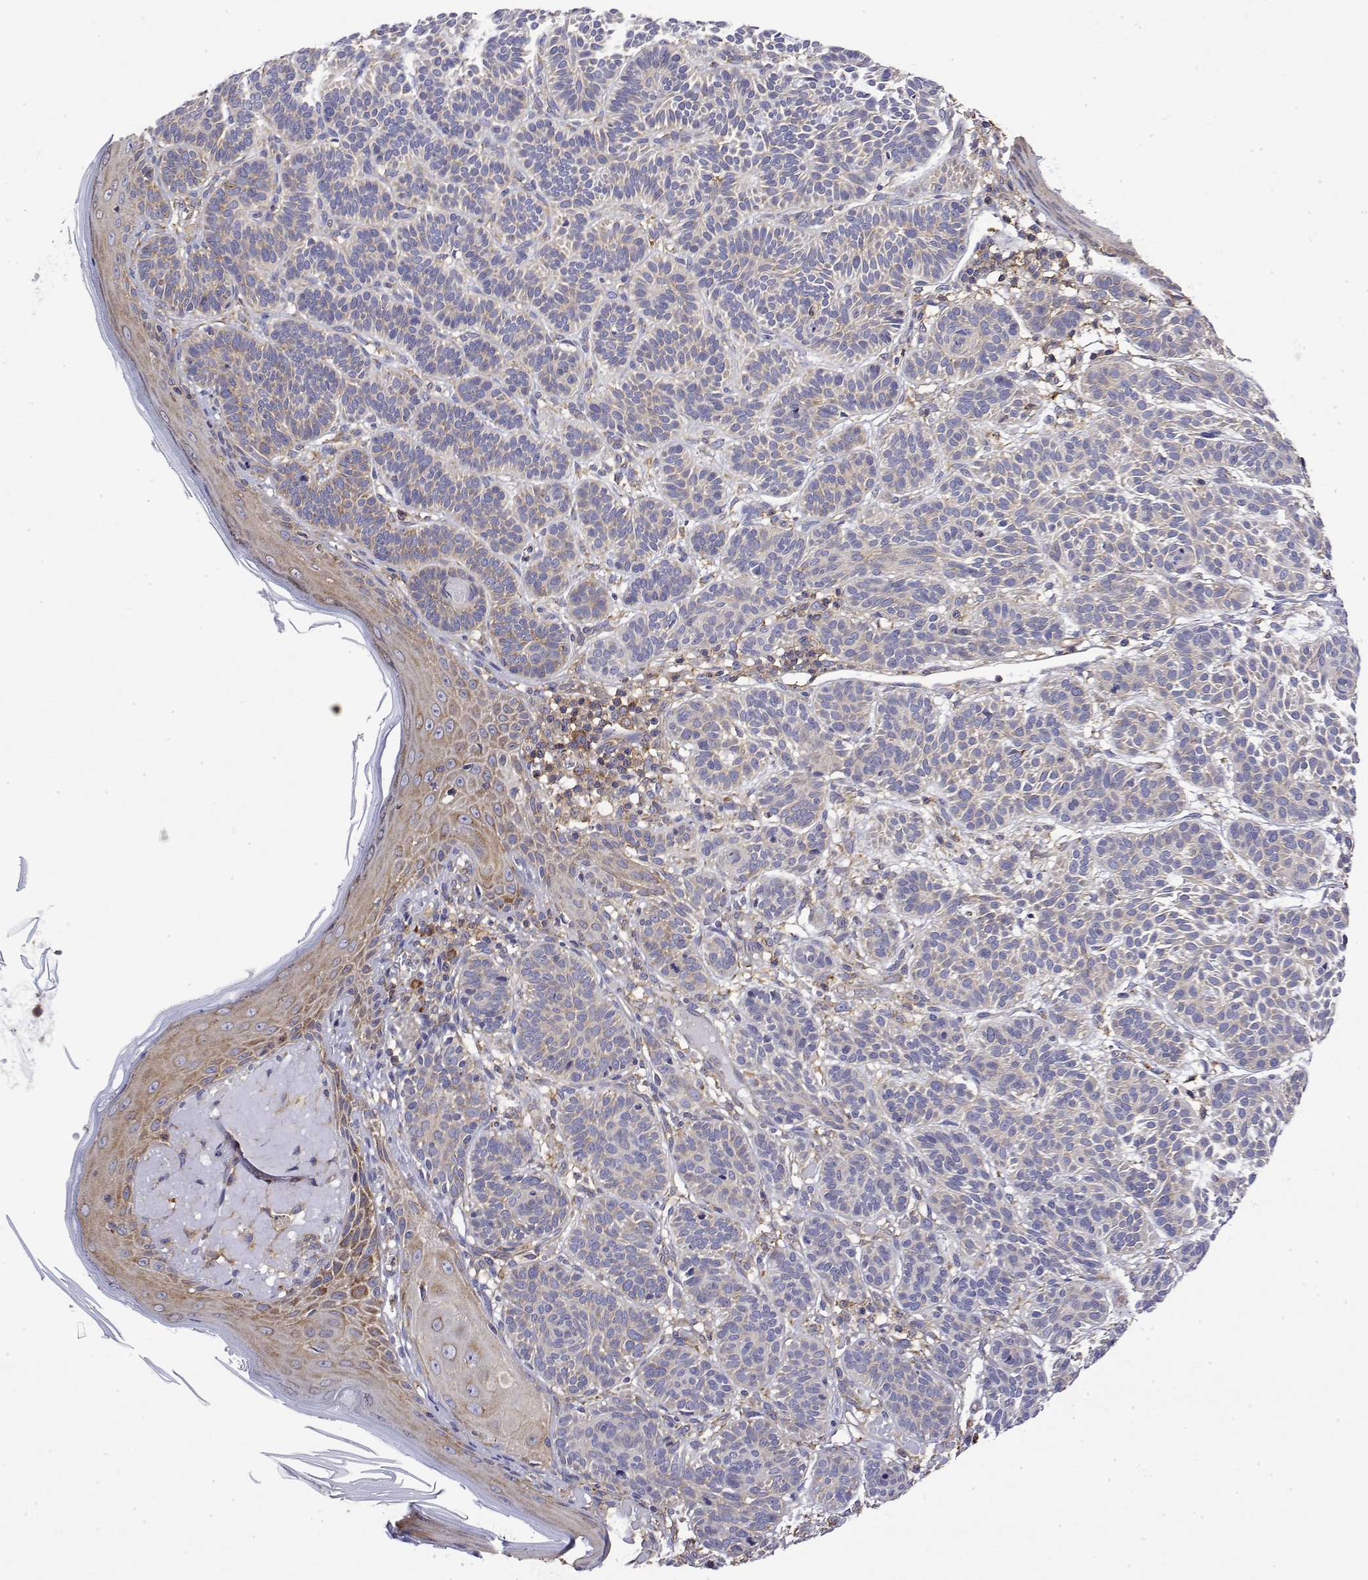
{"staining": {"intensity": "negative", "quantity": "none", "location": "none"}, "tissue": "skin cancer", "cell_type": "Tumor cells", "image_type": "cancer", "snomed": [{"axis": "morphology", "description": "Basal cell carcinoma"}, {"axis": "topography", "description": "Skin"}], "caption": "Immunohistochemical staining of basal cell carcinoma (skin) displays no significant expression in tumor cells. (Stains: DAB IHC with hematoxylin counter stain, Microscopy: brightfield microscopy at high magnification).", "gene": "EEF1G", "patient": {"sex": "male", "age": 85}}